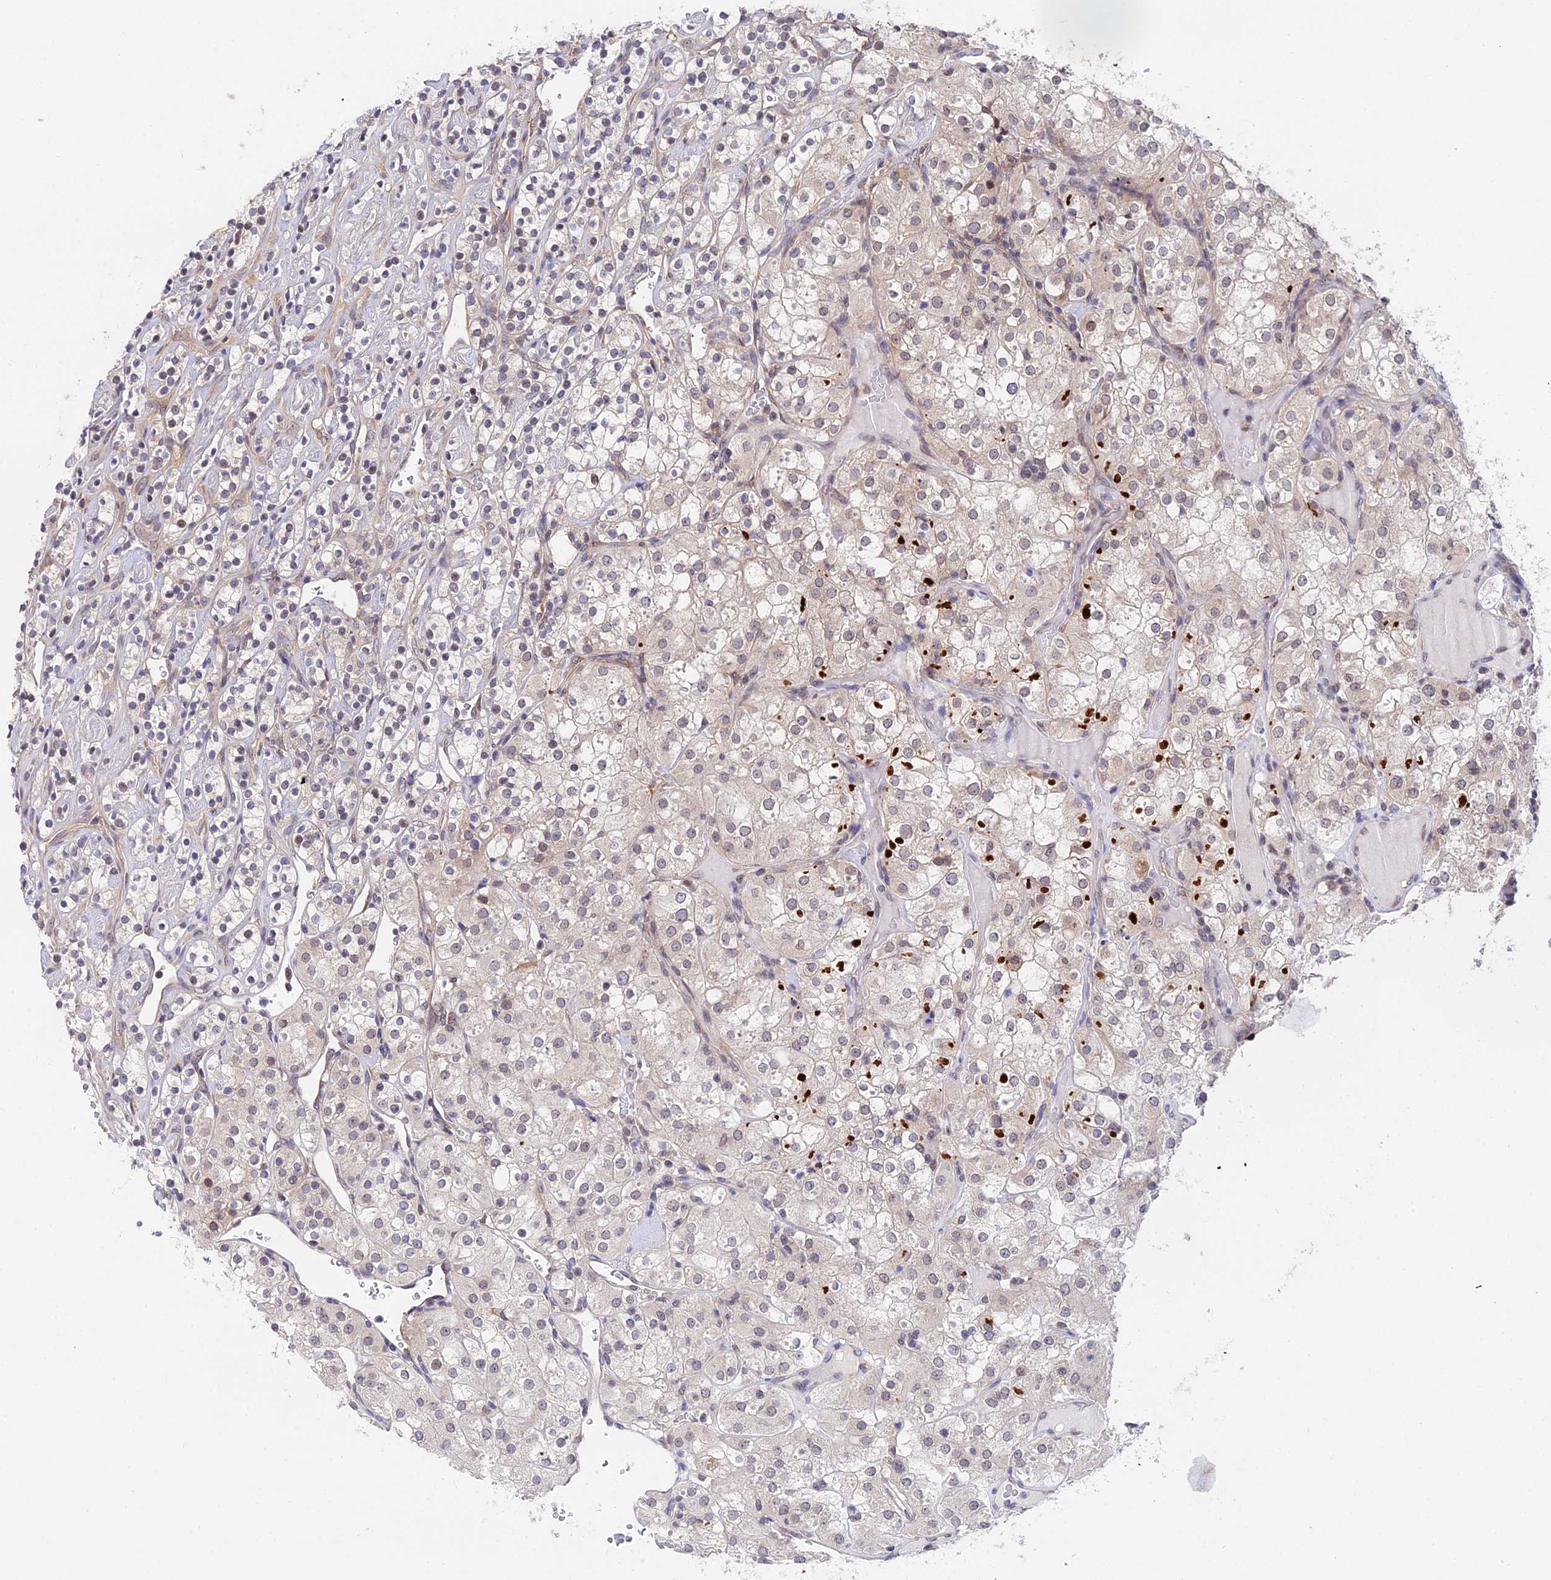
{"staining": {"intensity": "weak", "quantity": "<25%", "location": "nuclear"}, "tissue": "renal cancer", "cell_type": "Tumor cells", "image_type": "cancer", "snomed": [{"axis": "morphology", "description": "Adenocarcinoma, NOS"}, {"axis": "topography", "description": "Kidney"}], "caption": "The IHC micrograph has no significant positivity in tumor cells of renal cancer tissue. (DAB immunohistochemistry with hematoxylin counter stain).", "gene": "INPP4A", "patient": {"sex": "male", "age": 77}}